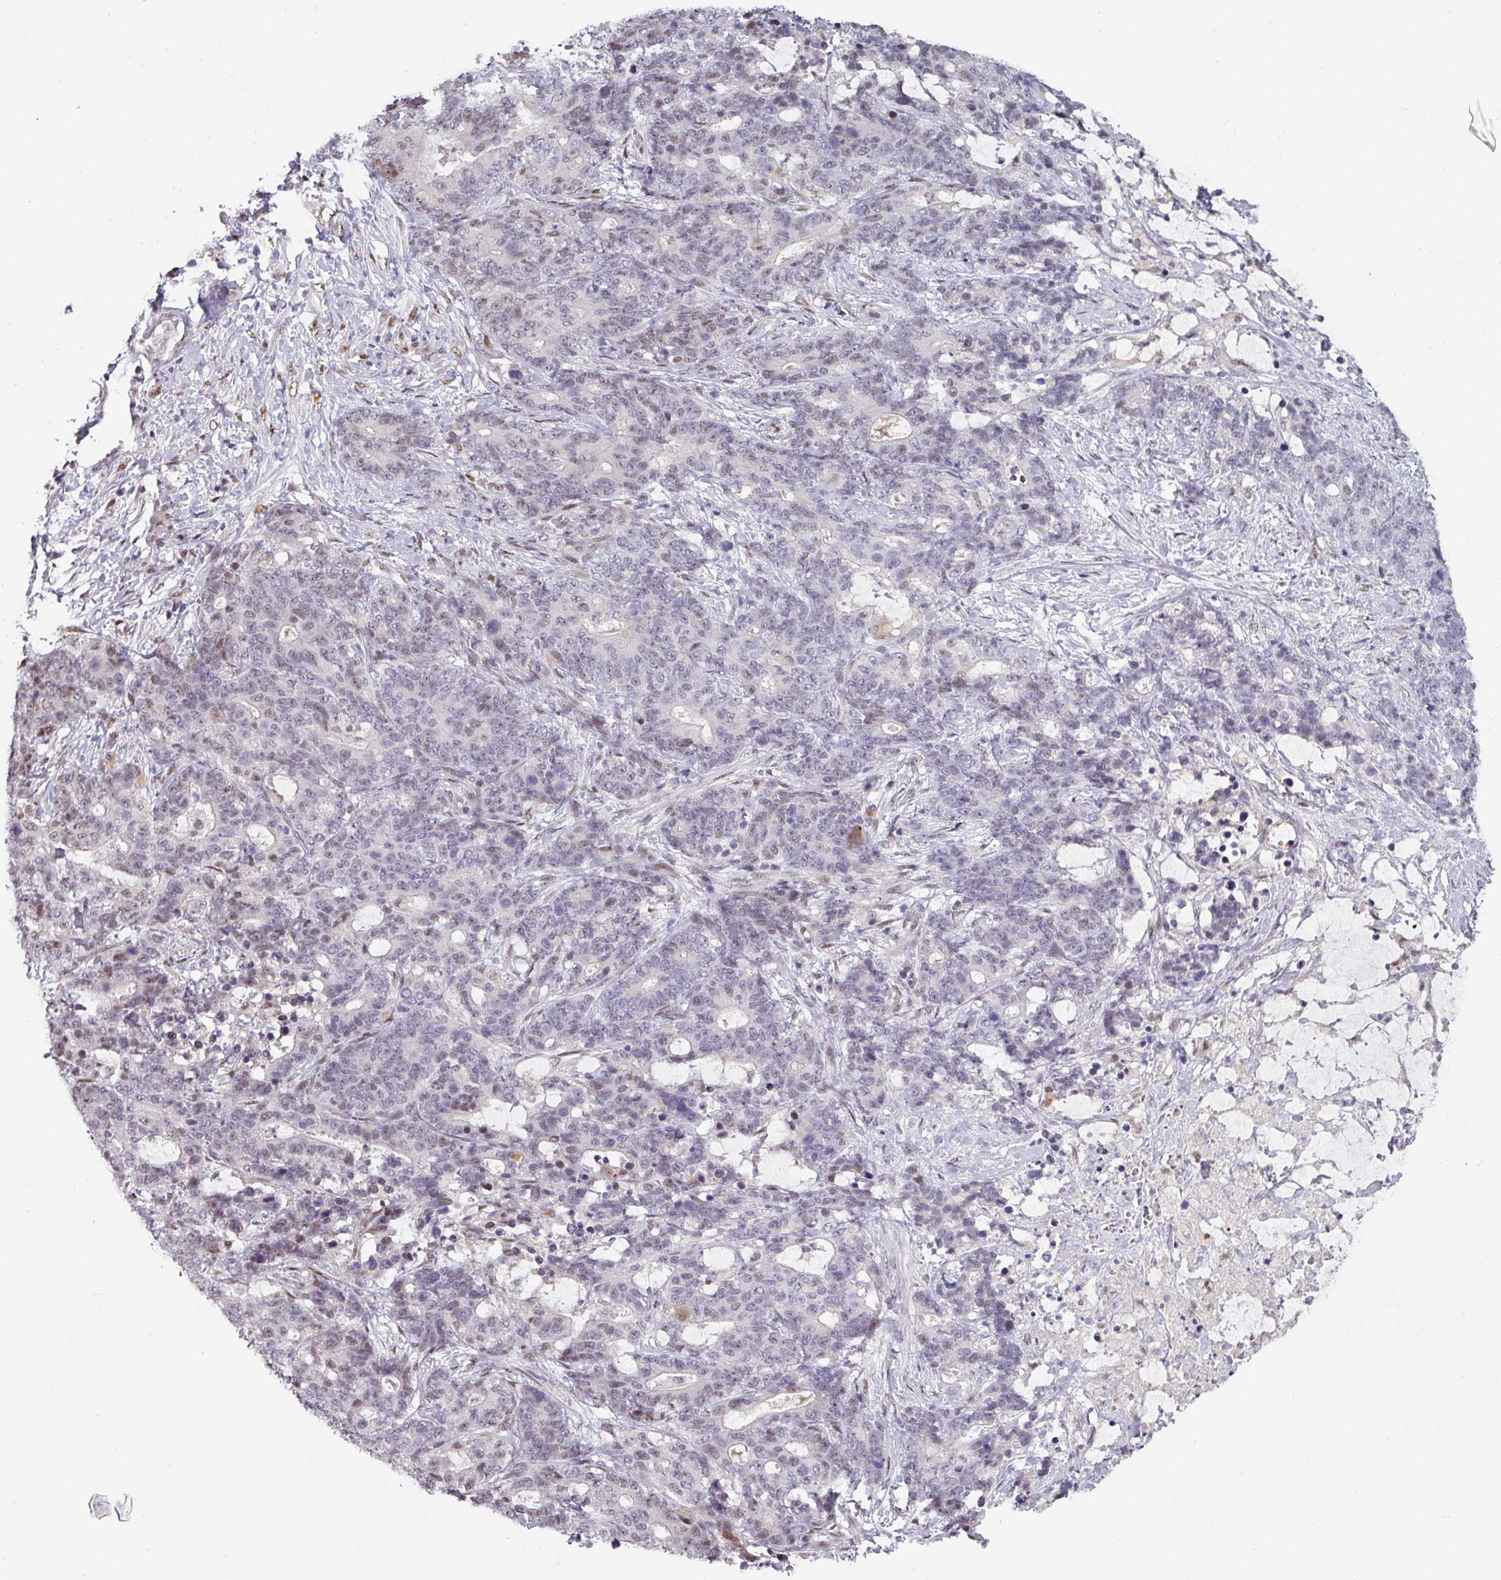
{"staining": {"intensity": "negative", "quantity": "none", "location": "none"}, "tissue": "stomach cancer", "cell_type": "Tumor cells", "image_type": "cancer", "snomed": [{"axis": "morphology", "description": "Normal tissue, NOS"}, {"axis": "morphology", "description": "Adenocarcinoma, NOS"}, {"axis": "topography", "description": "Stomach"}], "caption": "Protein analysis of stomach cancer (adenocarcinoma) shows no significant staining in tumor cells. The staining is performed using DAB brown chromogen with nuclei counter-stained in using hematoxylin.", "gene": "SWSAP1", "patient": {"sex": "female", "age": 64}}